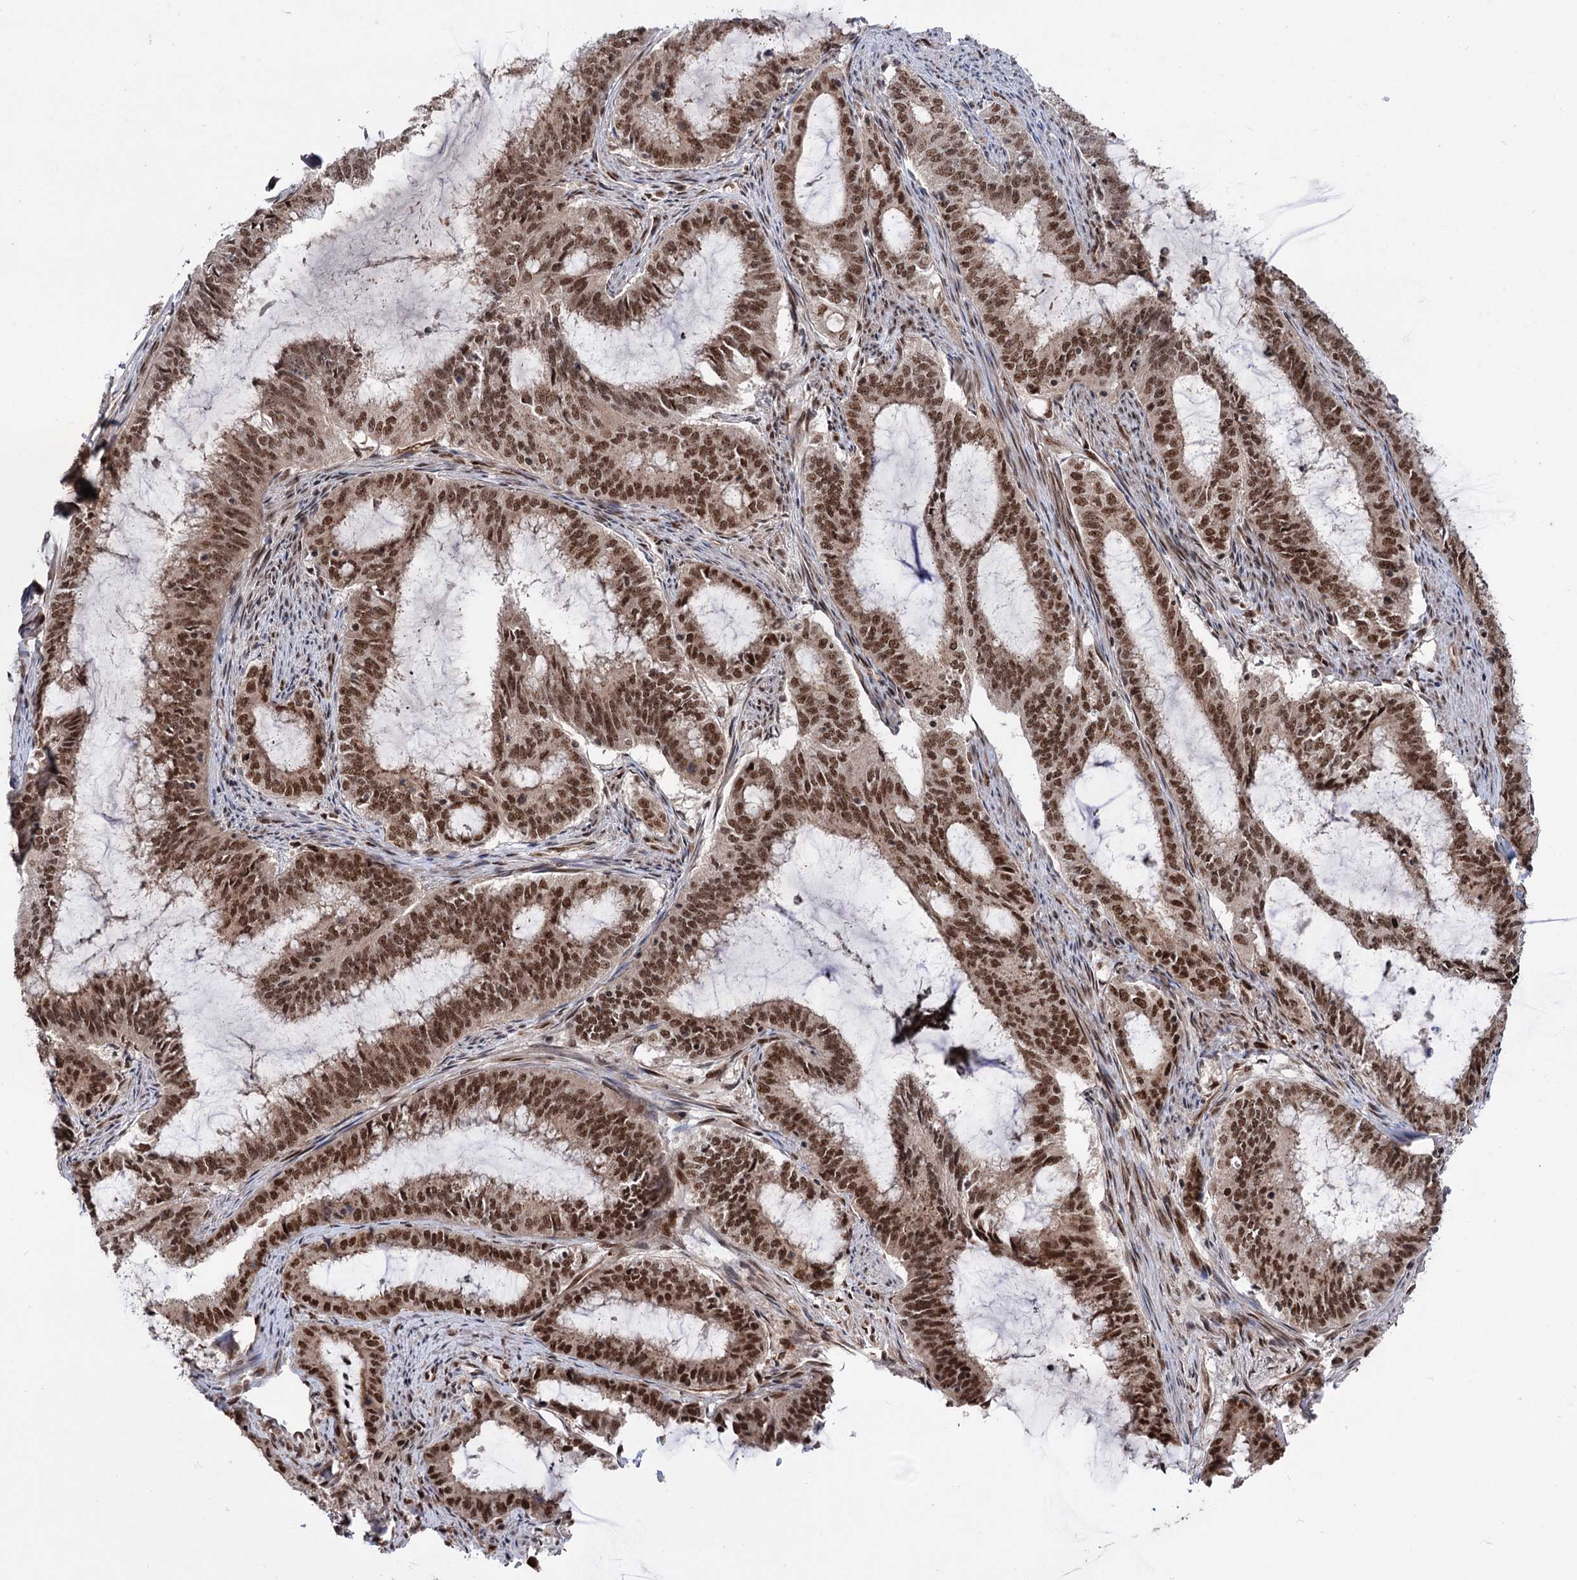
{"staining": {"intensity": "strong", "quantity": ">75%", "location": "nuclear"}, "tissue": "endometrial cancer", "cell_type": "Tumor cells", "image_type": "cancer", "snomed": [{"axis": "morphology", "description": "Adenocarcinoma, NOS"}, {"axis": "topography", "description": "Endometrium"}], "caption": "Brown immunohistochemical staining in adenocarcinoma (endometrial) displays strong nuclear expression in approximately >75% of tumor cells.", "gene": "MAML1", "patient": {"sex": "female", "age": 51}}